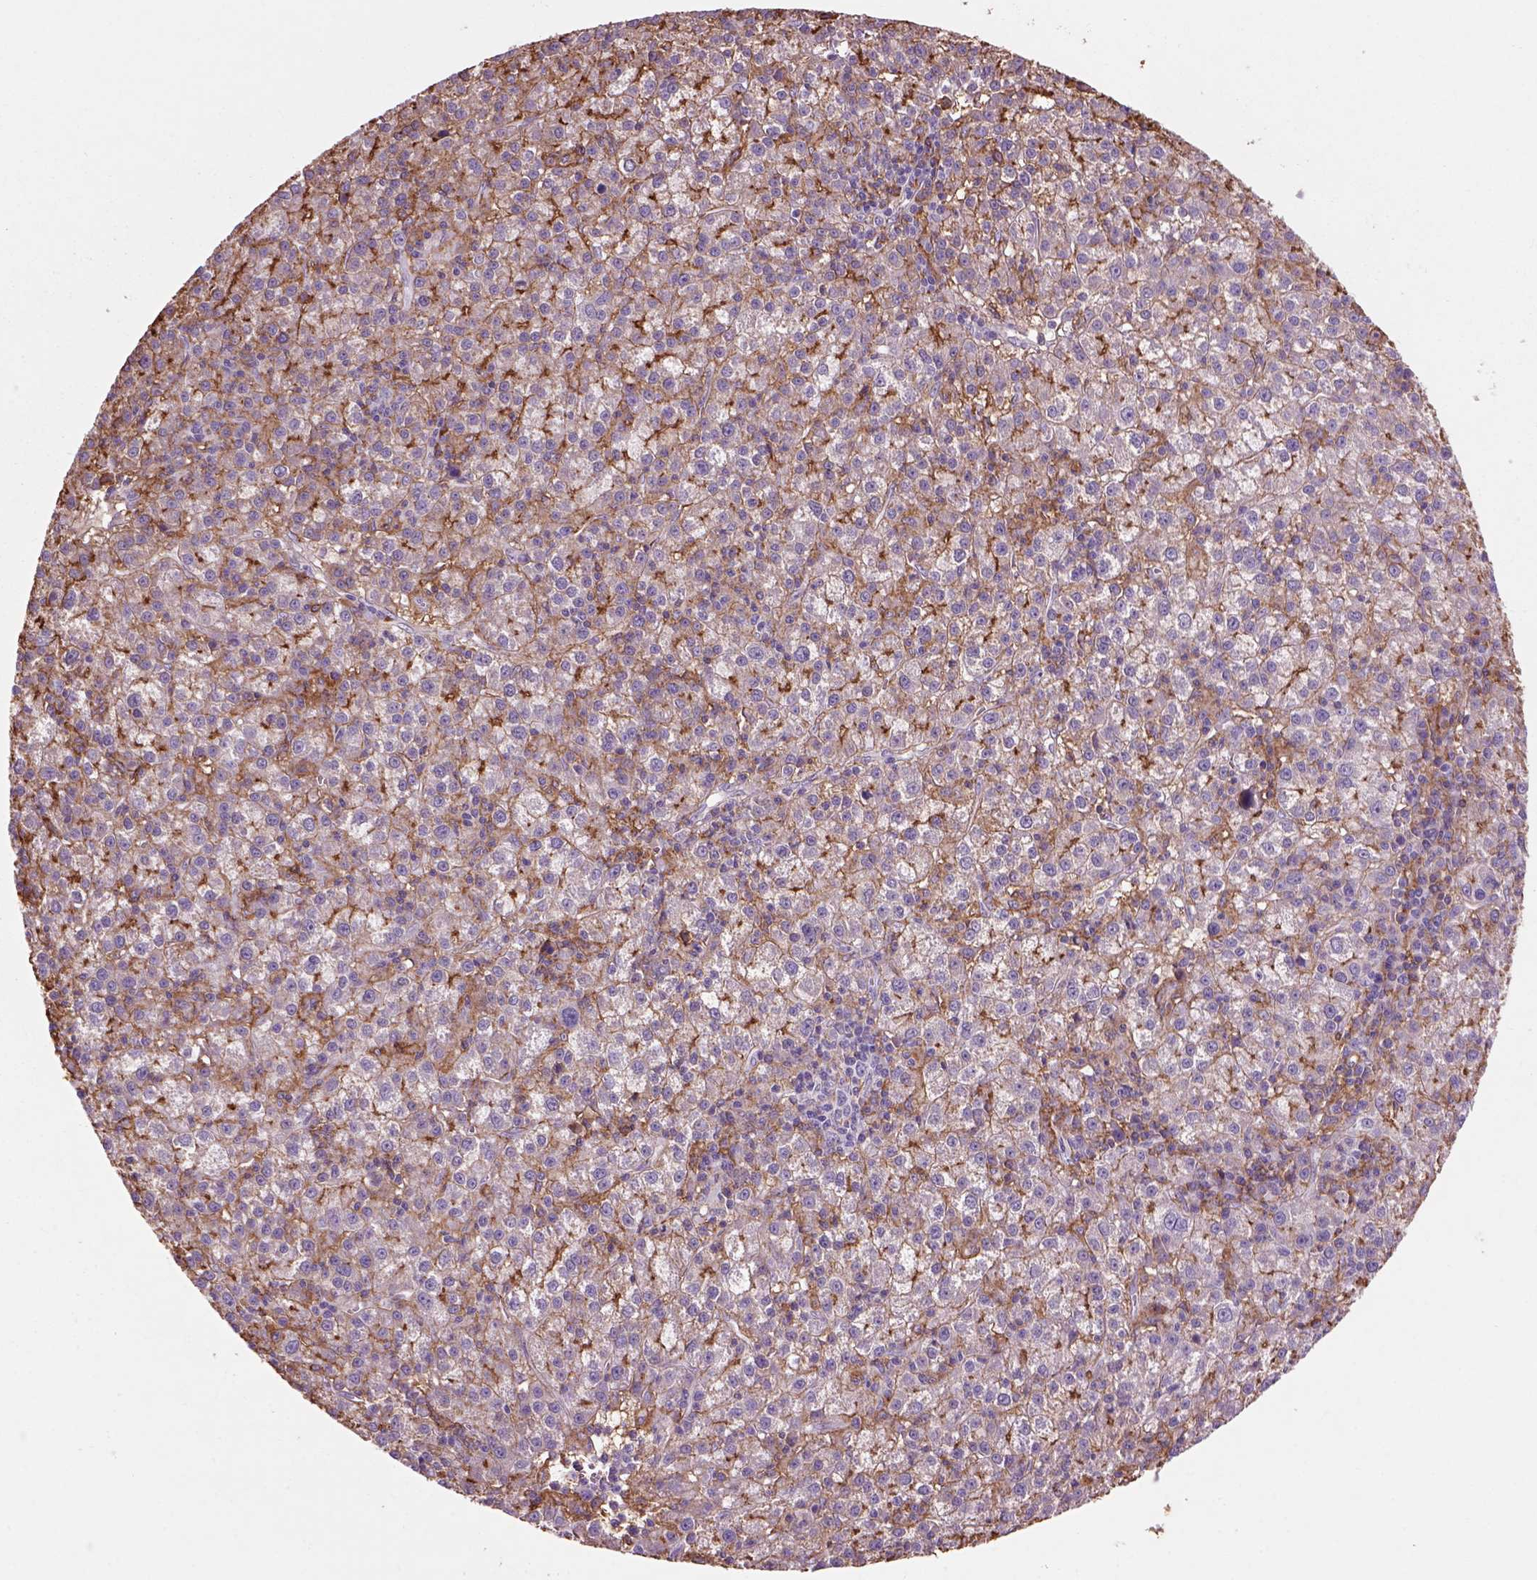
{"staining": {"intensity": "negative", "quantity": "none", "location": "none"}, "tissue": "liver cancer", "cell_type": "Tumor cells", "image_type": "cancer", "snomed": [{"axis": "morphology", "description": "Carcinoma, Hepatocellular, NOS"}, {"axis": "topography", "description": "Liver"}], "caption": "Immunohistochemical staining of hepatocellular carcinoma (liver) displays no significant expression in tumor cells. (Stains: DAB (3,3'-diaminobenzidine) IHC with hematoxylin counter stain, Microscopy: brightfield microscopy at high magnification).", "gene": "CD14", "patient": {"sex": "female", "age": 60}}